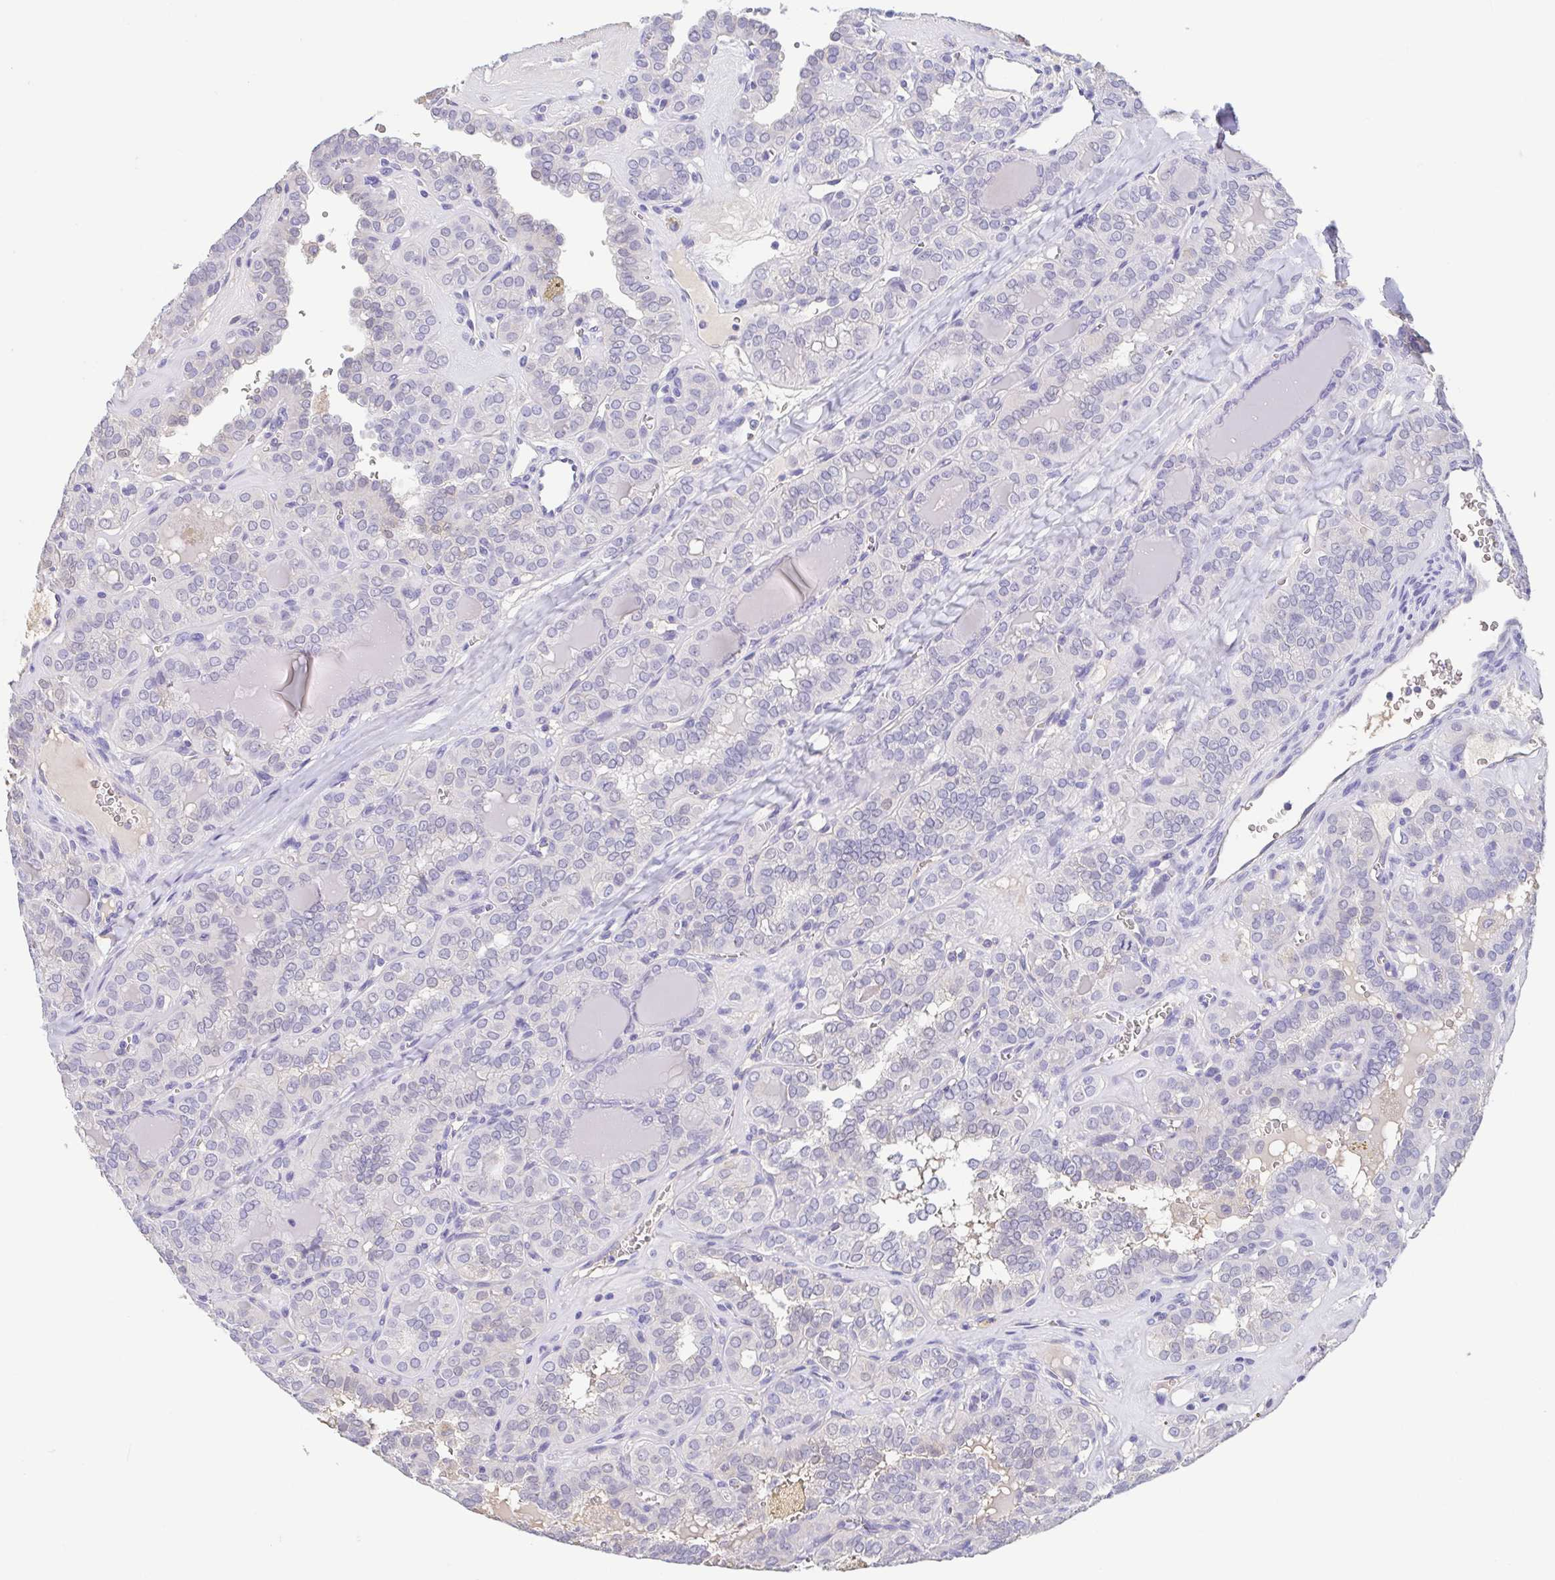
{"staining": {"intensity": "negative", "quantity": "none", "location": "none"}, "tissue": "thyroid cancer", "cell_type": "Tumor cells", "image_type": "cancer", "snomed": [{"axis": "morphology", "description": "Papillary adenocarcinoma, NOS"}, {"axis": "topography", "description": "Thyroid gland"}], "caption": "Tumor cells show no significant protein expression in thyroid cancer (papillary adenocarcinoma).", "gene": "TREH", "patient": {"sex": "female", "age": 41}}